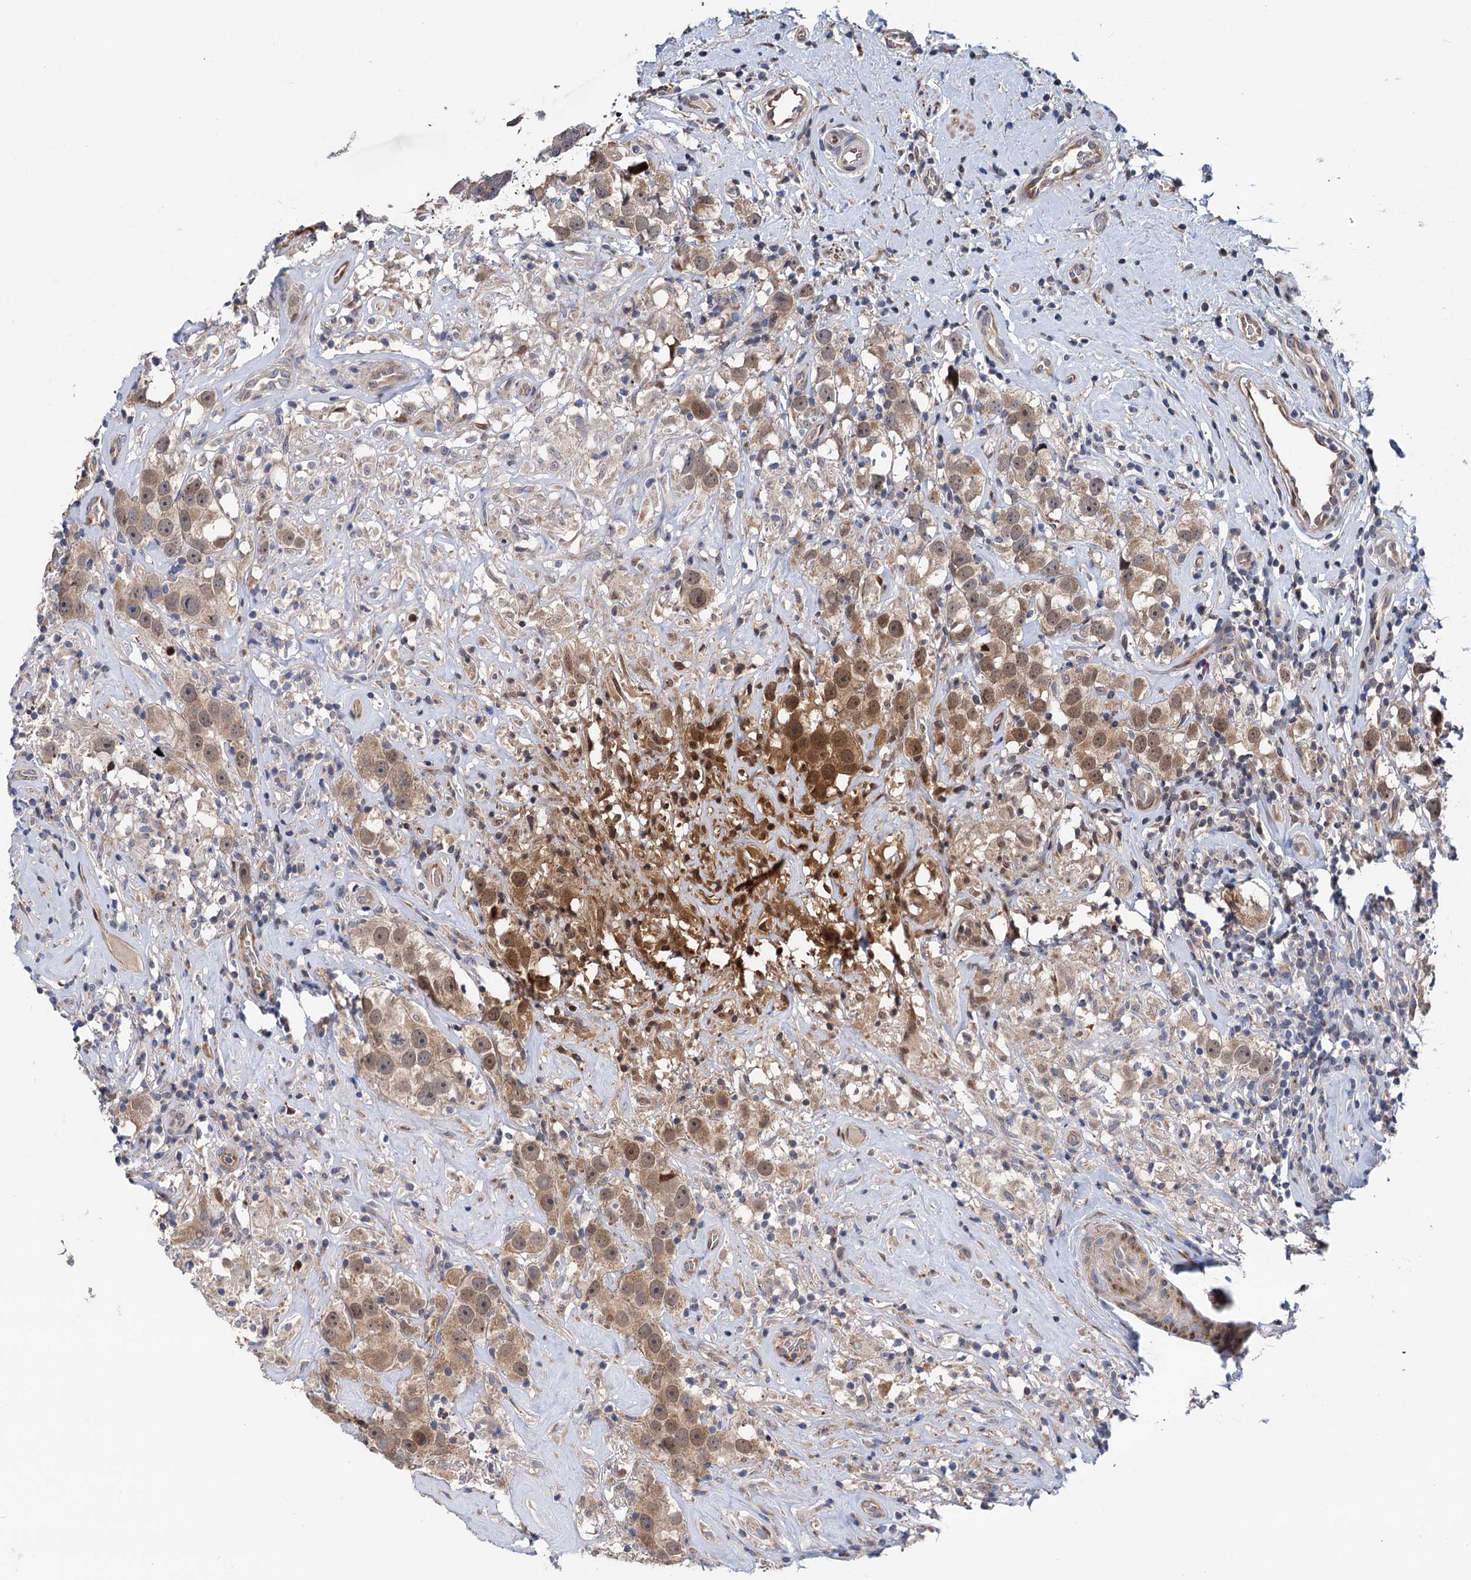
{"staining": {"intensity": "weak", "quantity": ">75%", "location": "cytoplasmic/membranous,nuclear"}, "tissue": "testis cancer", "cell_type": "Tumor cells", "image_type": "cancer", "snomed": [{"axis": "morphology", "description": "Seminoma, NOS"}, {"axis": "topography", "description": "Testis"}], "caption": "Testis cancer tissue shows weak cytoplasmic/membranous and nuclear expression in approximately >75% of tumor cells", "gene": "UBR1", "patient": {"sex": "male", "age": 49}}